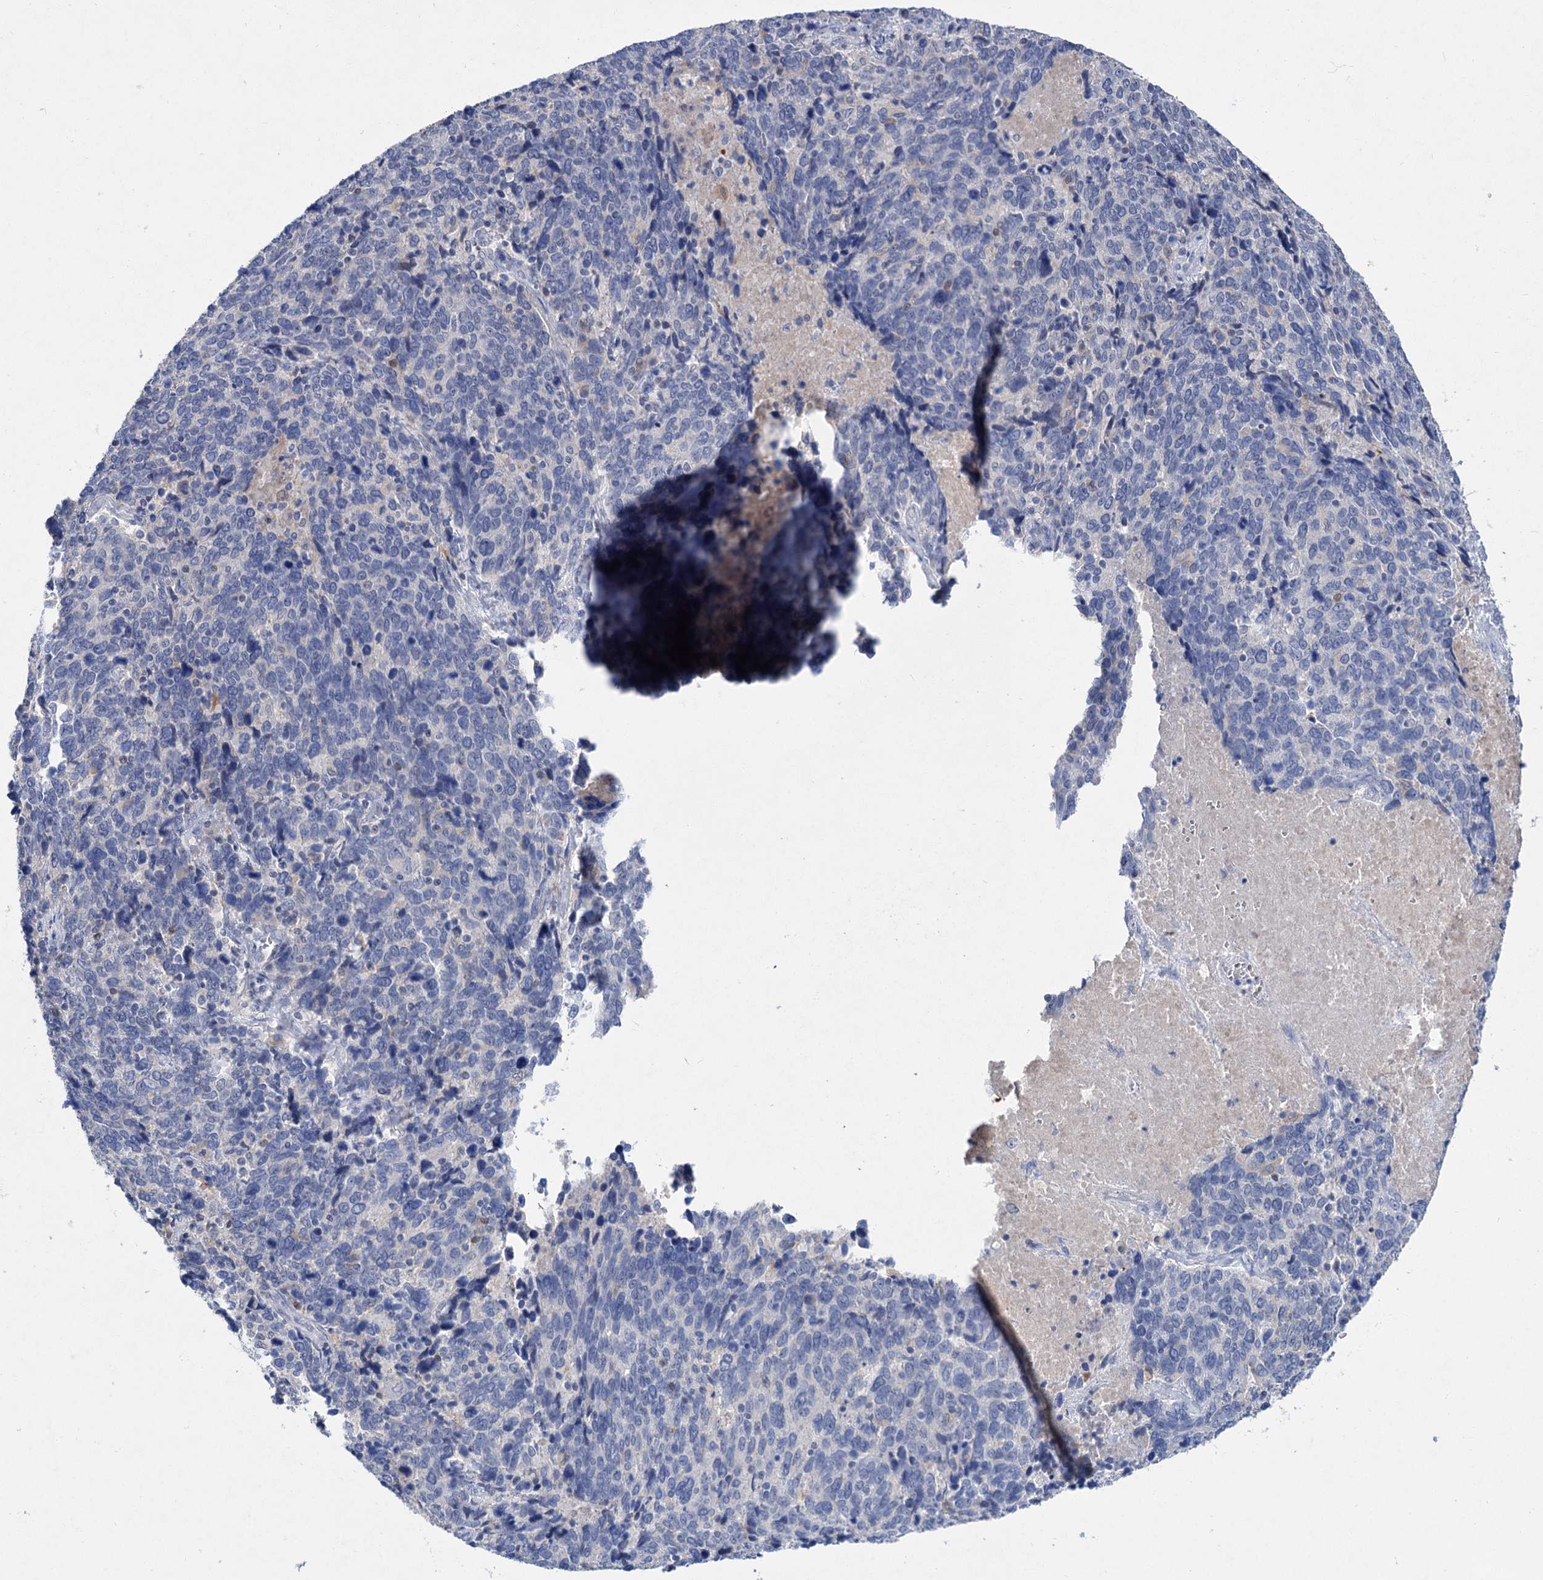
{"staining": {"intensity": "negative", "quantity": "none", "location": "none"}, "tissue": "cervical cancer", "cell_type": "Tumor cells", "image_type": "cancer", "snomed": [{"axis": "morphology", "description": "Squamous cell carcinoma, NOS"}, {"axis": "topography", "description": "Cervix"}], "caption": "DAB immunohistochemical staining of cervical cancer exhibits no significant expression in tumor cells. The staining is performed using DAB brown chromogen with nuclei counter-stained in using hematoxylin.", "gene": "ATP4A", "patient": {"sex": "female", "age": 41}}